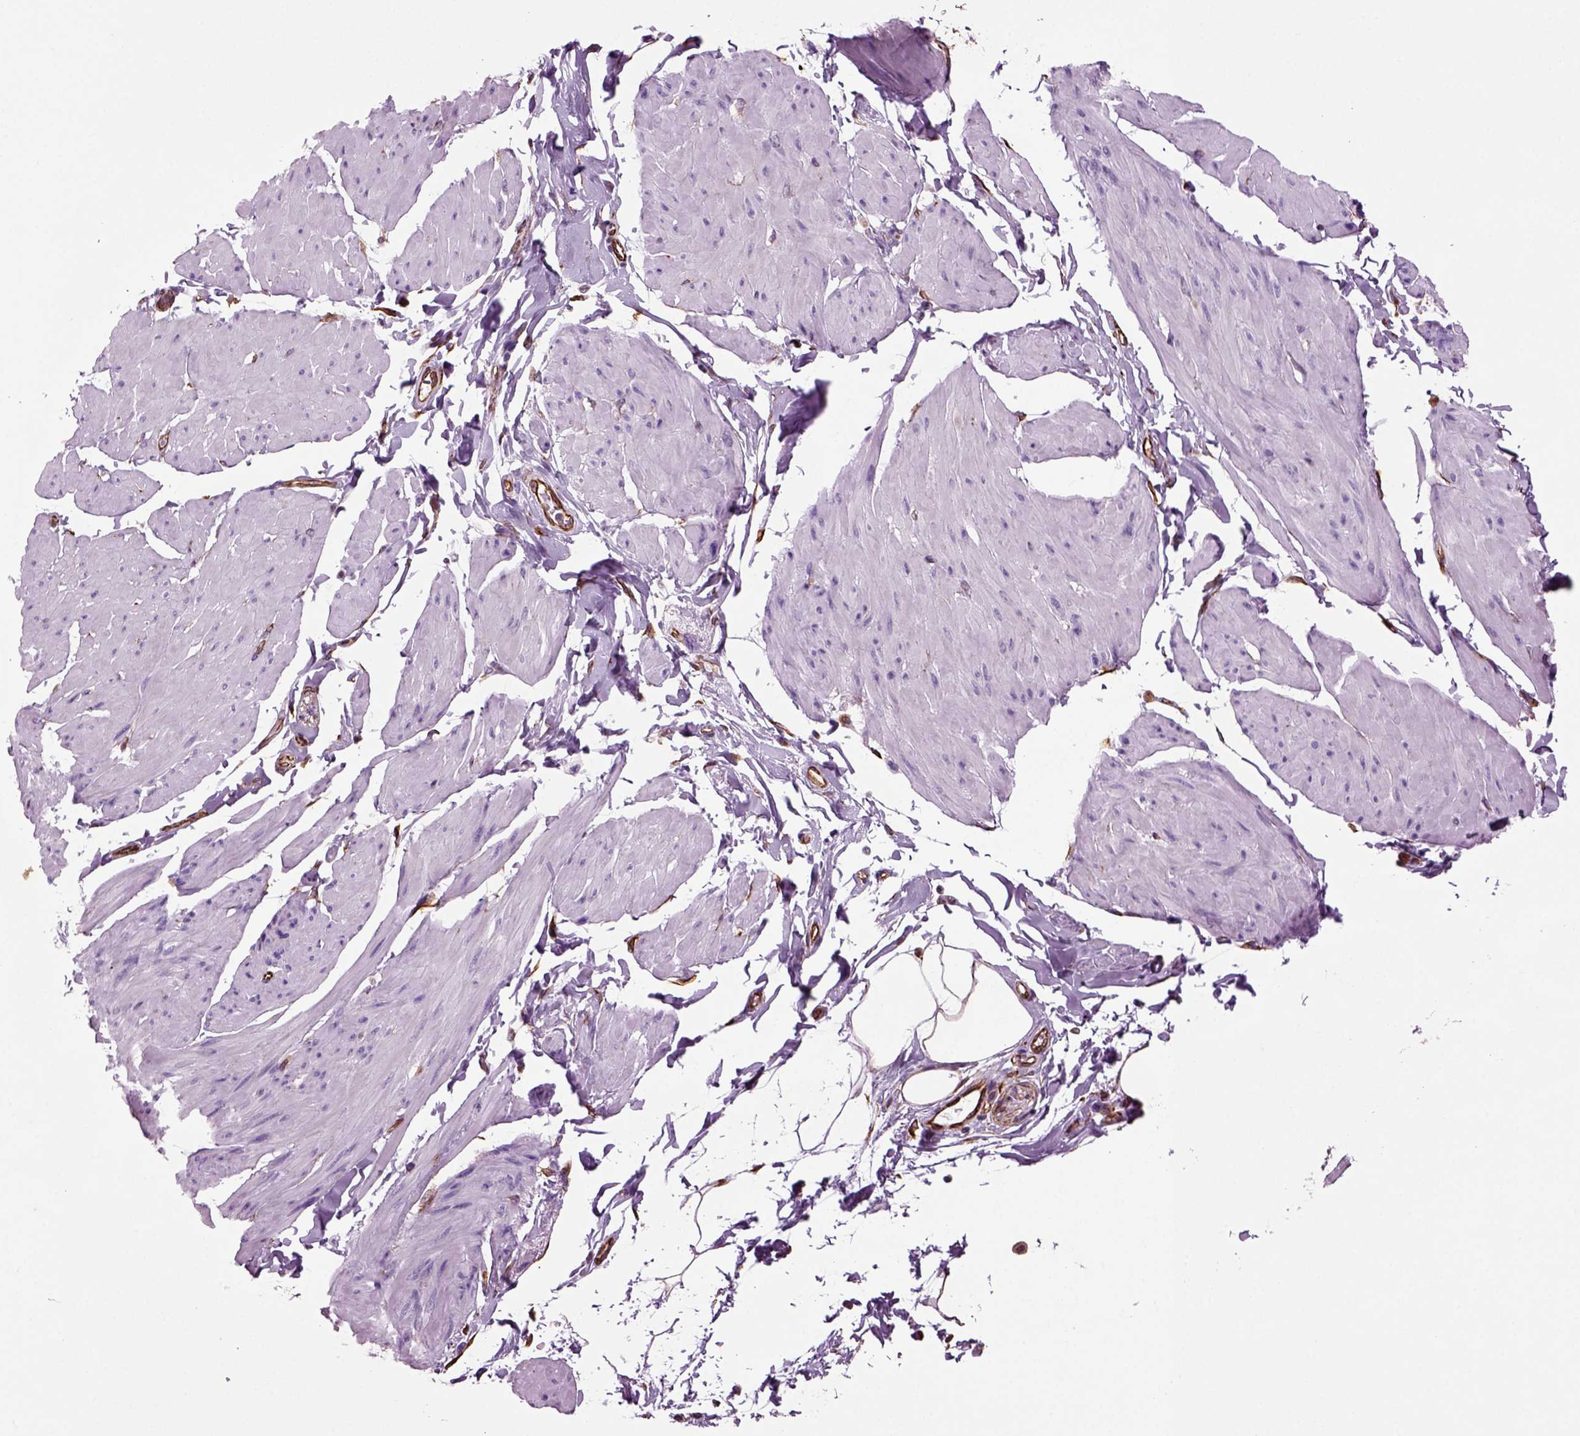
{"staining": {"intensity": "negative", "quantity": "none", "location": "none"}, "tissue": "smooth muscle", "cell_type": "Smooth muscle cells", "image_type": "normal", "snomed": [{"axis": "morphology", "description": "Normal tissue, NOS"}, {"axis": "topography", "description": "Adipose tissue"}, {"axis": "topography", "description": "Smooth muscle"}, {"axis": "topography", "description": "Peripheral nerve tissue"}], "caption": "This is an immunohistochemistry image of normal human smooth muscle. There is no staining in smooth muscle cells.", "gene": "ACER3", "patient": {"sex": "male", "age": 83}}